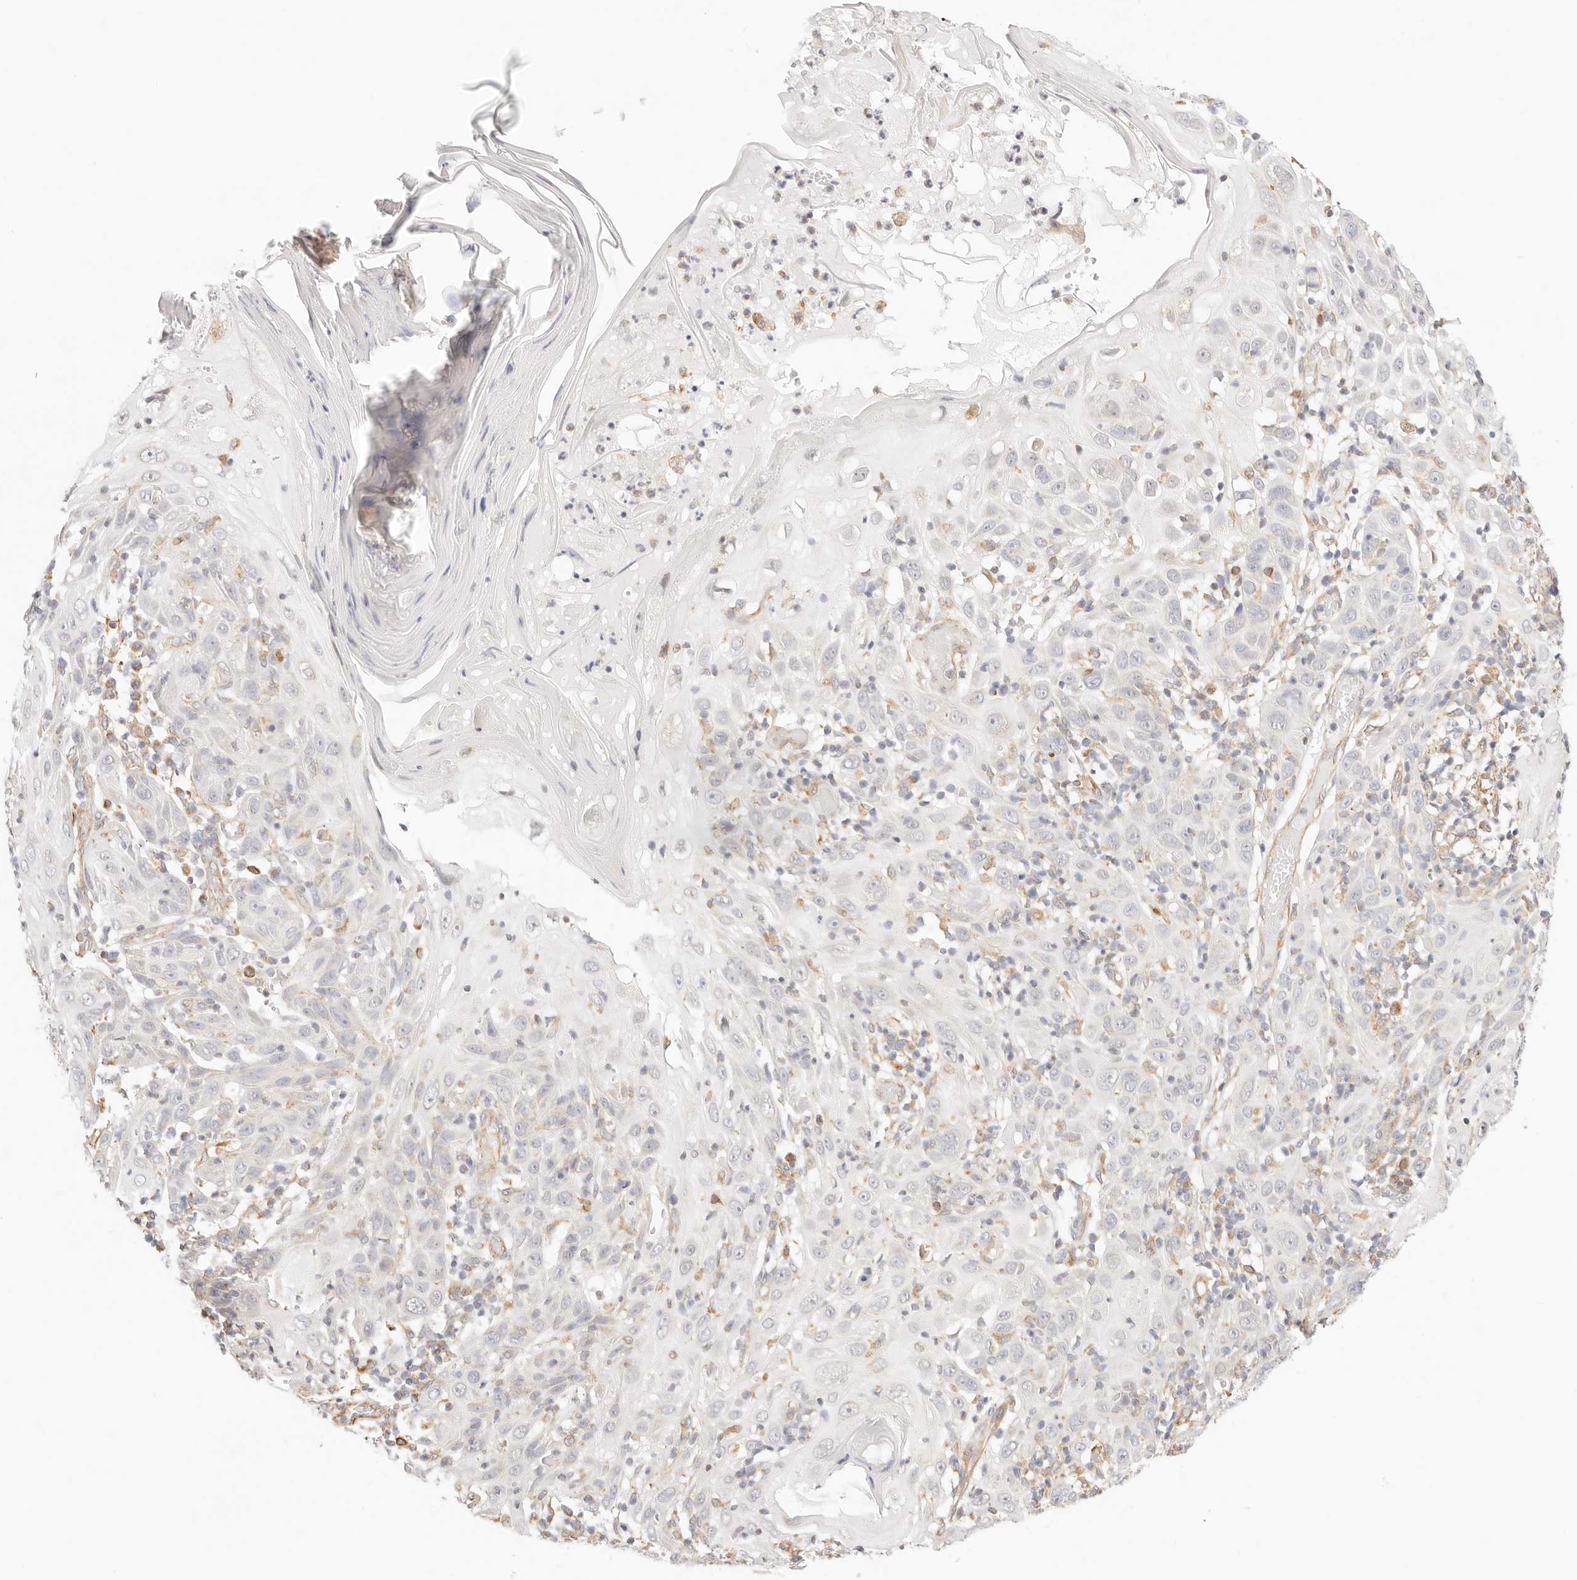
{"staining": {"intensity": "negative", "quantity": "none", "location": "none"}, "tissue": "skin cancer", "cell_type": "Tumor cells", "image_type": "cancer", "snomed": [{"axis": "morphology", "description": "Squamous cell carcinoma, NOS"}, {"axis": "topography", "description": "Skin"}], "caption": "The photomicrograph exhibits no staining of tumor cells in skin cancer. The staining was performed using DAB to visualize the protein expression in brown, while the nuclei were stained in blue with hematoxylin (Magnification: 20x).", "gene": "ZC3H11A", "patient": {"sex": "female", "age": 88}}